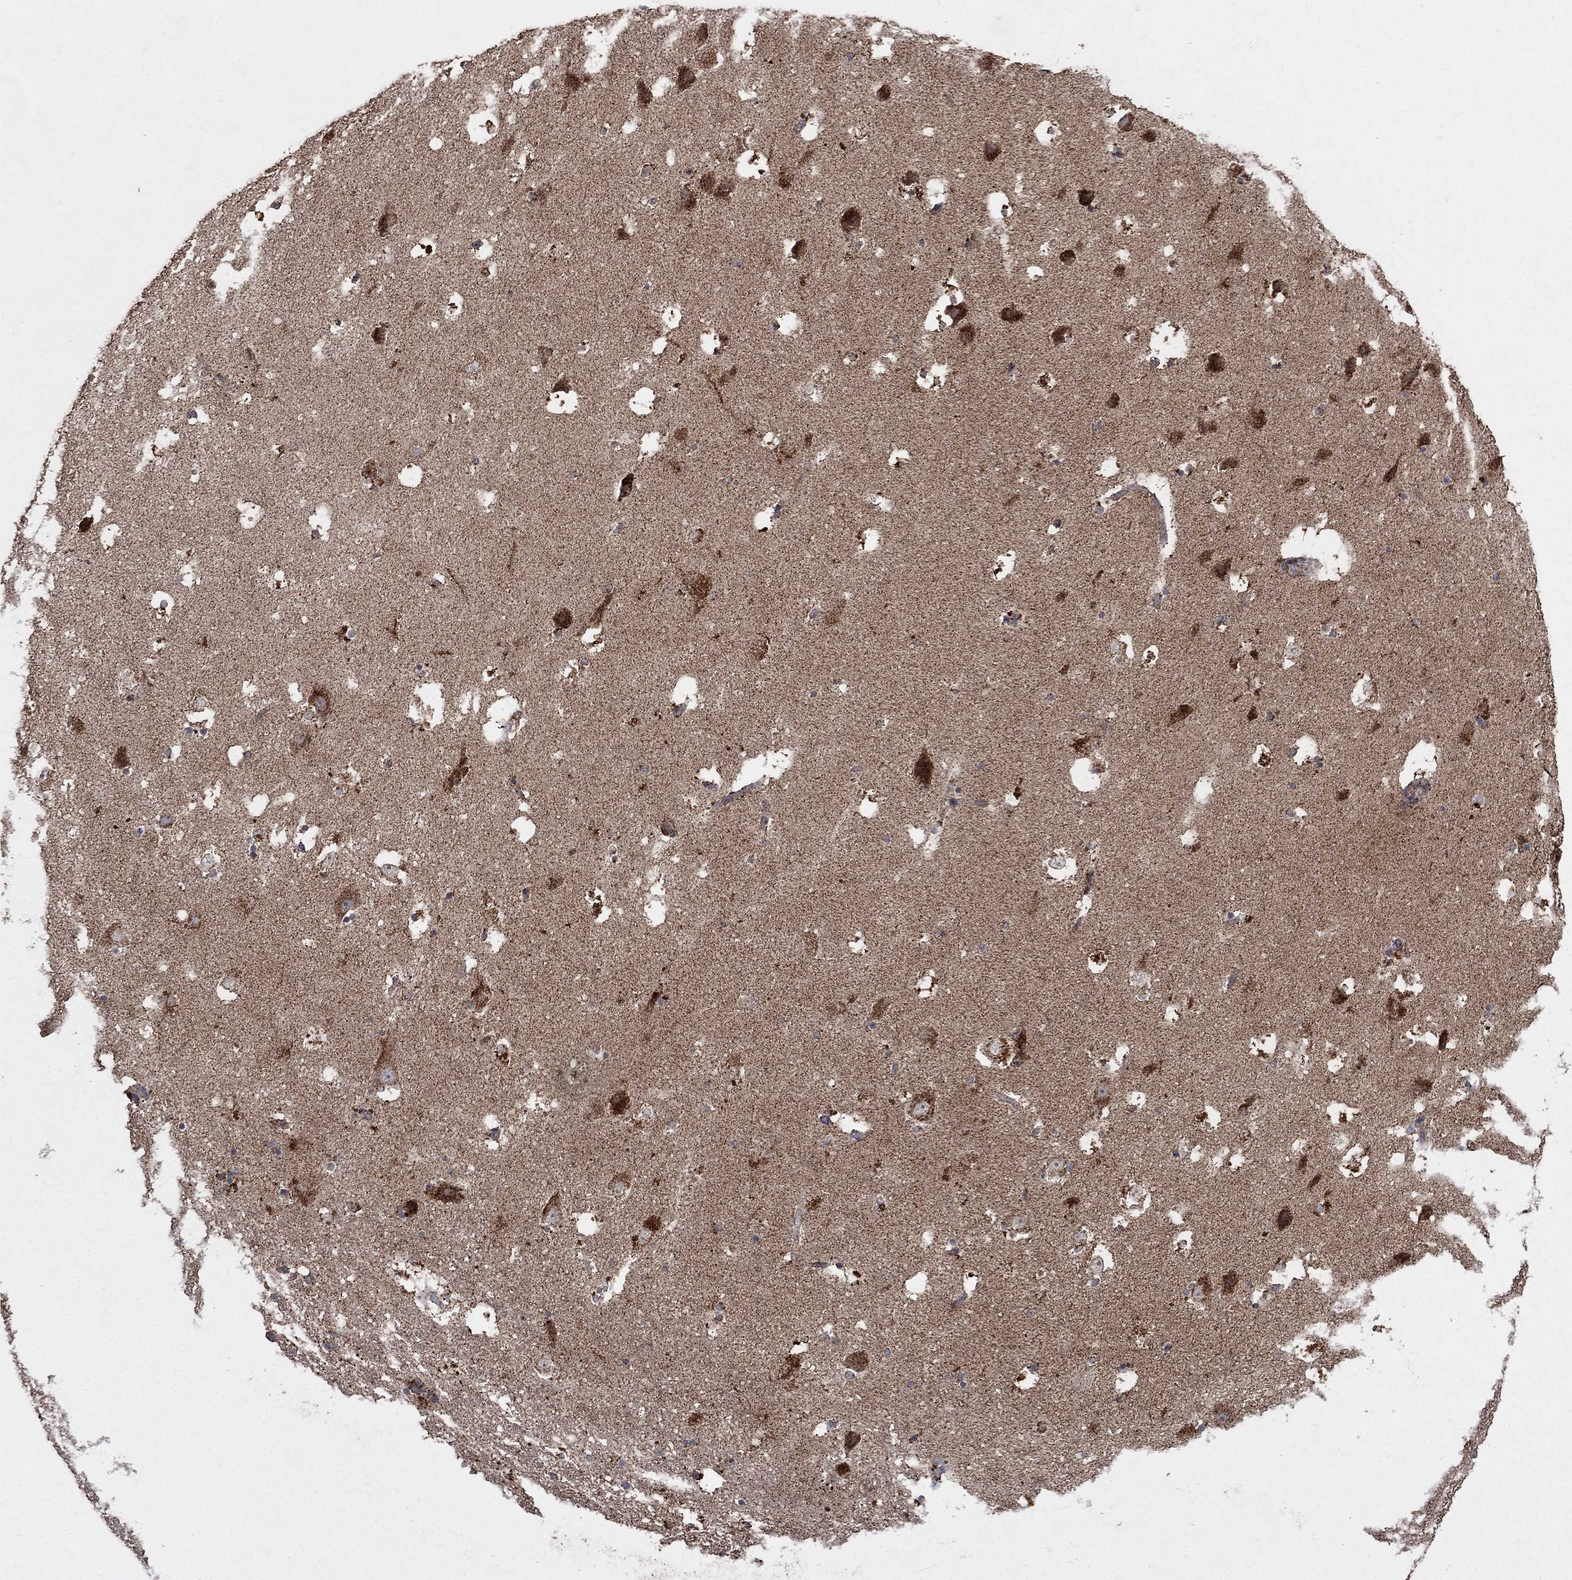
{"staining": {"intensity": "strong", "quantity": "25%-75%", "location": "cytoplasmic/membranous"}, "tissue": "hippocampus", "cell_type": "Glial cells", "image_type": "normal", "snomed": [{"axis": "morphology", "description": "Normal tissue, NOS"}, {"axis": "topography", "description": "Hippocampus"}], "caption": "A high amount of strong cytoplasmic/membranous staining is seen in approximately 25%-75% of glial cells in unremarkable hippocampus.", "gene": "DPH1", "patient": {"sex": "male", "age": 51}}